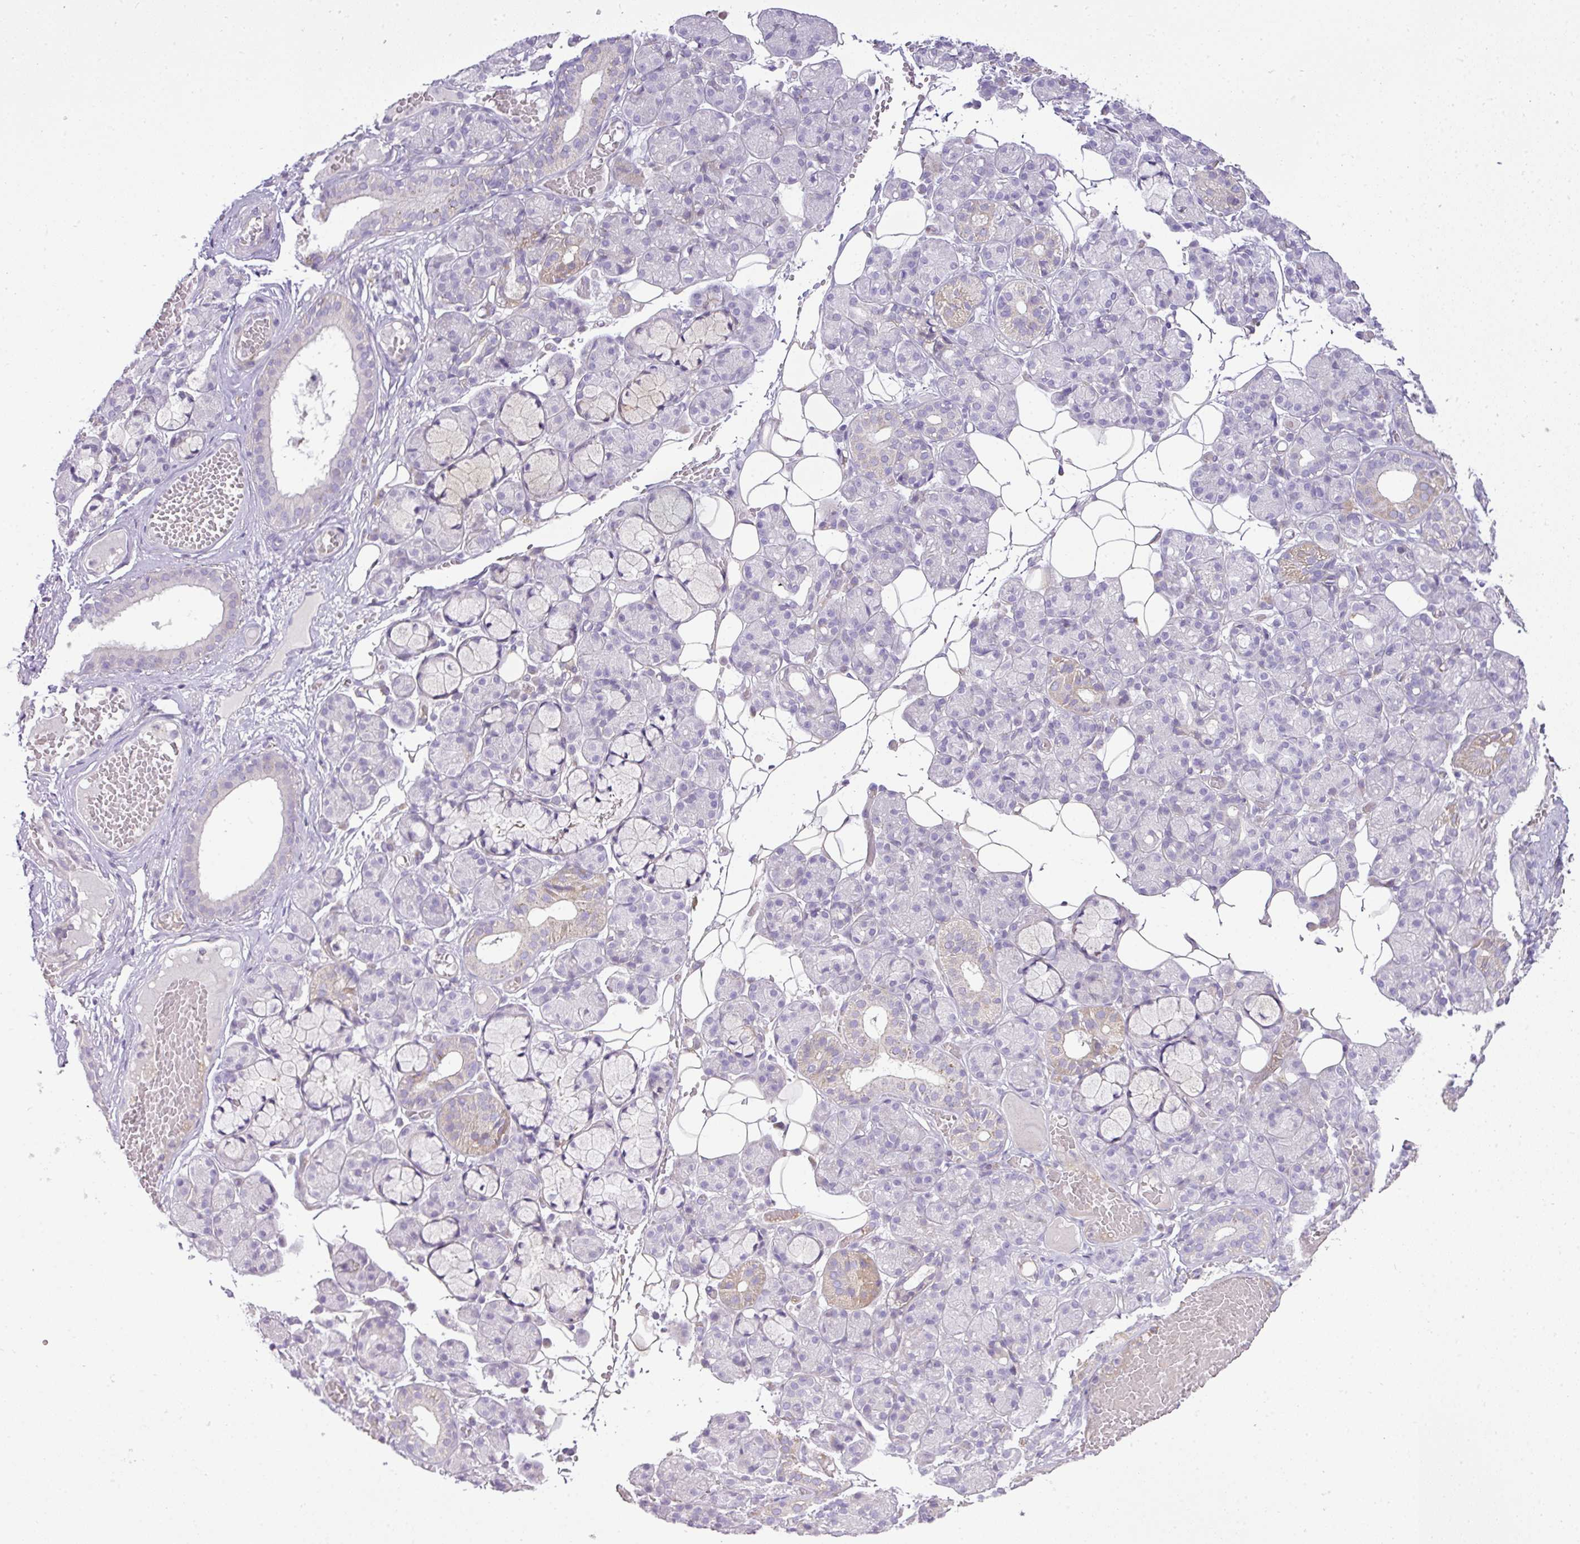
{"staining": {"intensity": "weak", "quantity": "<25%", "location": "cytoplasmic/membranous"}, "tissue": "salivary gland", "cell_type": "Glandular cells", "image_type": "normal", "snomed": [{"axis": "morphology", "description": "Normal tissue, NOS"}, {"axis": "topography", "description": "Salivary gland"}], "caption": "Human salivary gland stained for a protein using immunohistochemistry (IHC) exhibits no positivity in glandular cells.", "gene": "HOXC13", "patient": {"sex": "male", "age": 63}}